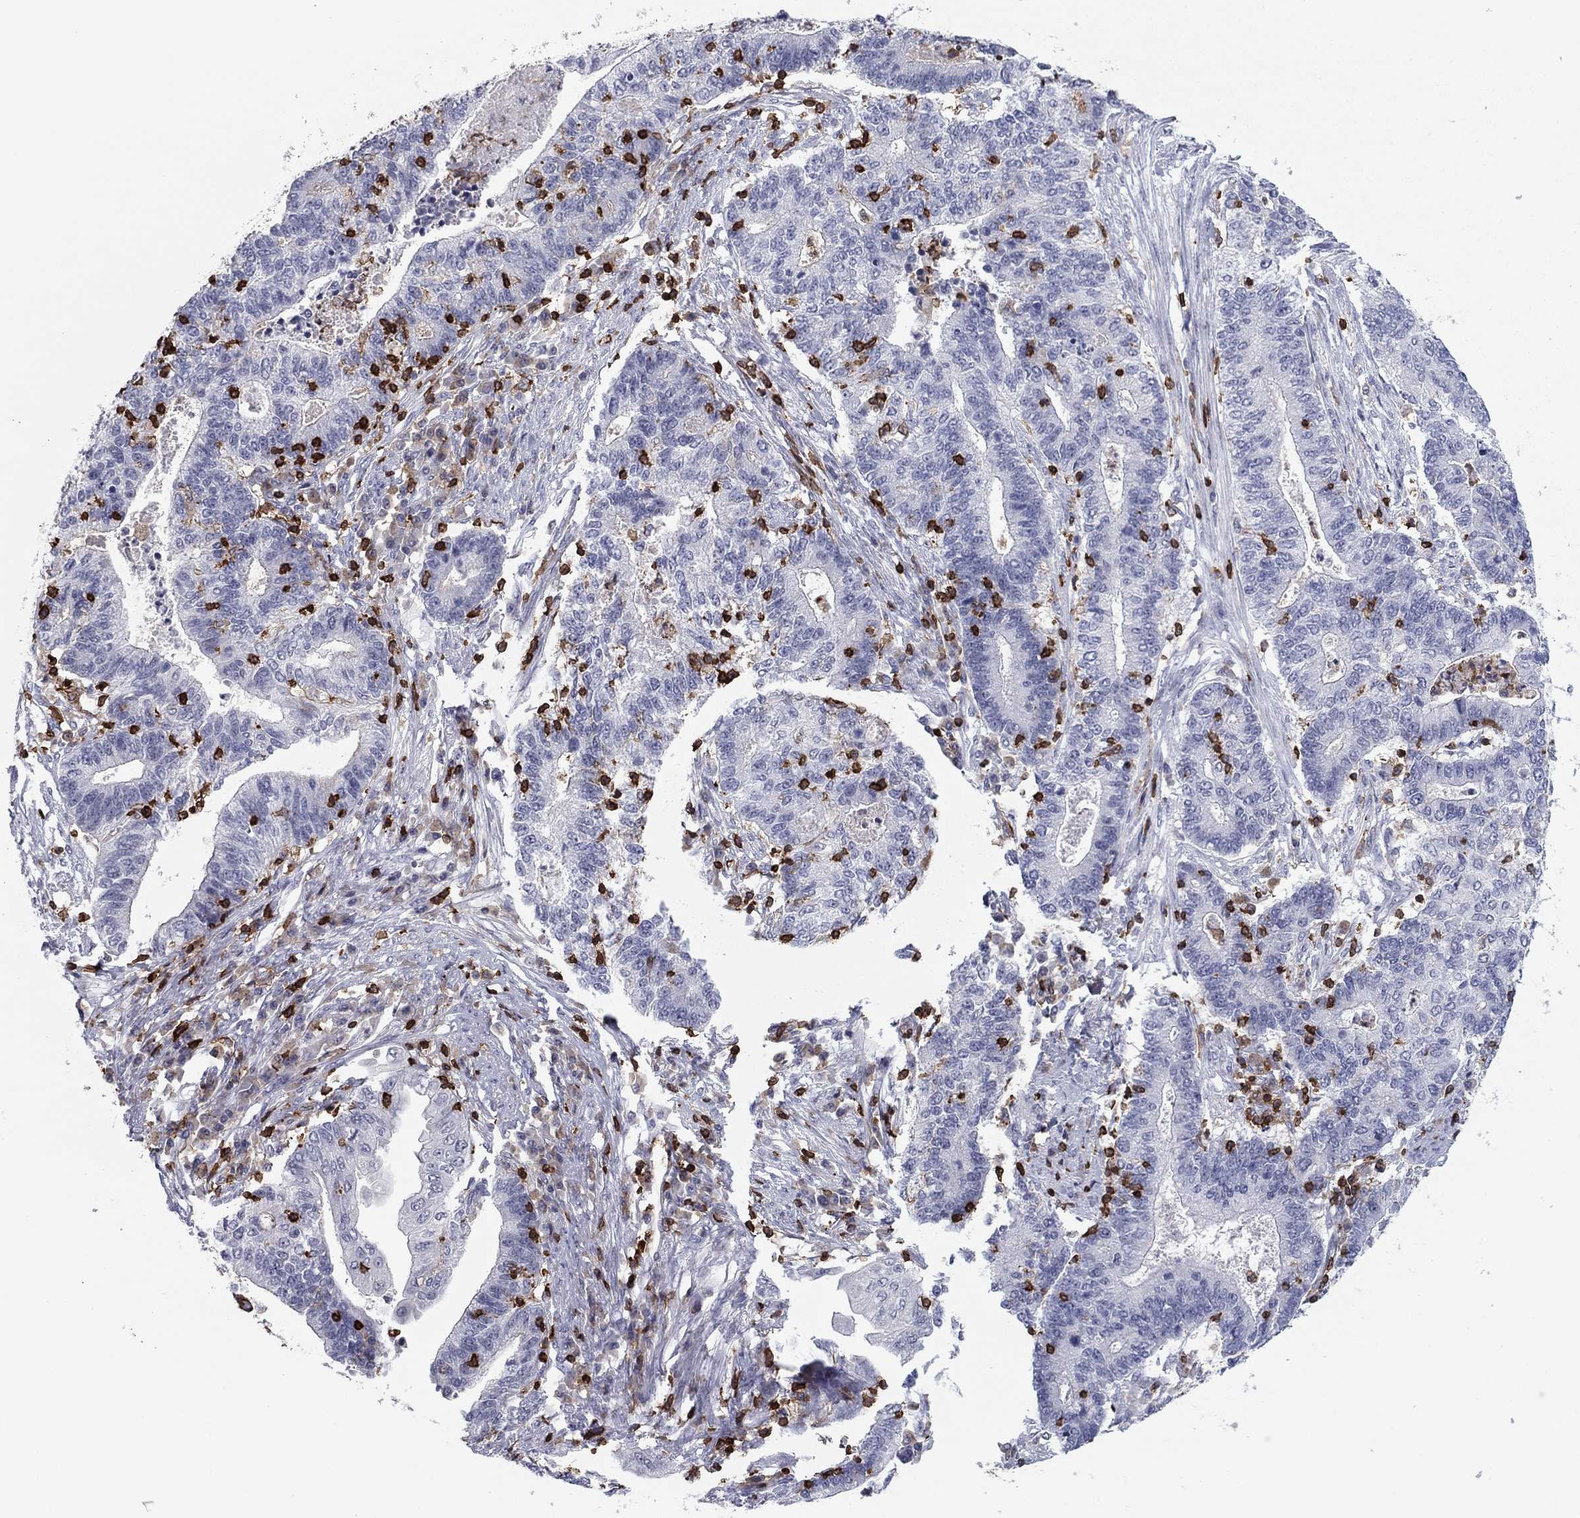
{"staining": {"intensity": "negative", "quantity": "none", "location": "none"}, "tissue": "endometrial cancer", "cell_type": "Tumor cells", "image_type": "cancer", "snomed": [{"axis": "morphology", "description": "Adenocarcinoma, NOS"}, {"axis": "topography", "description": "Uterus"}, {"axis": "topography", "description": "Endometrium"}], "caption": "Immunohistochemistry (IHC) of human endometrial cancer shows no expression in tumor cells.", "gene": "ARHGAP27", "patient": {"sex": "female", "age": 54}}